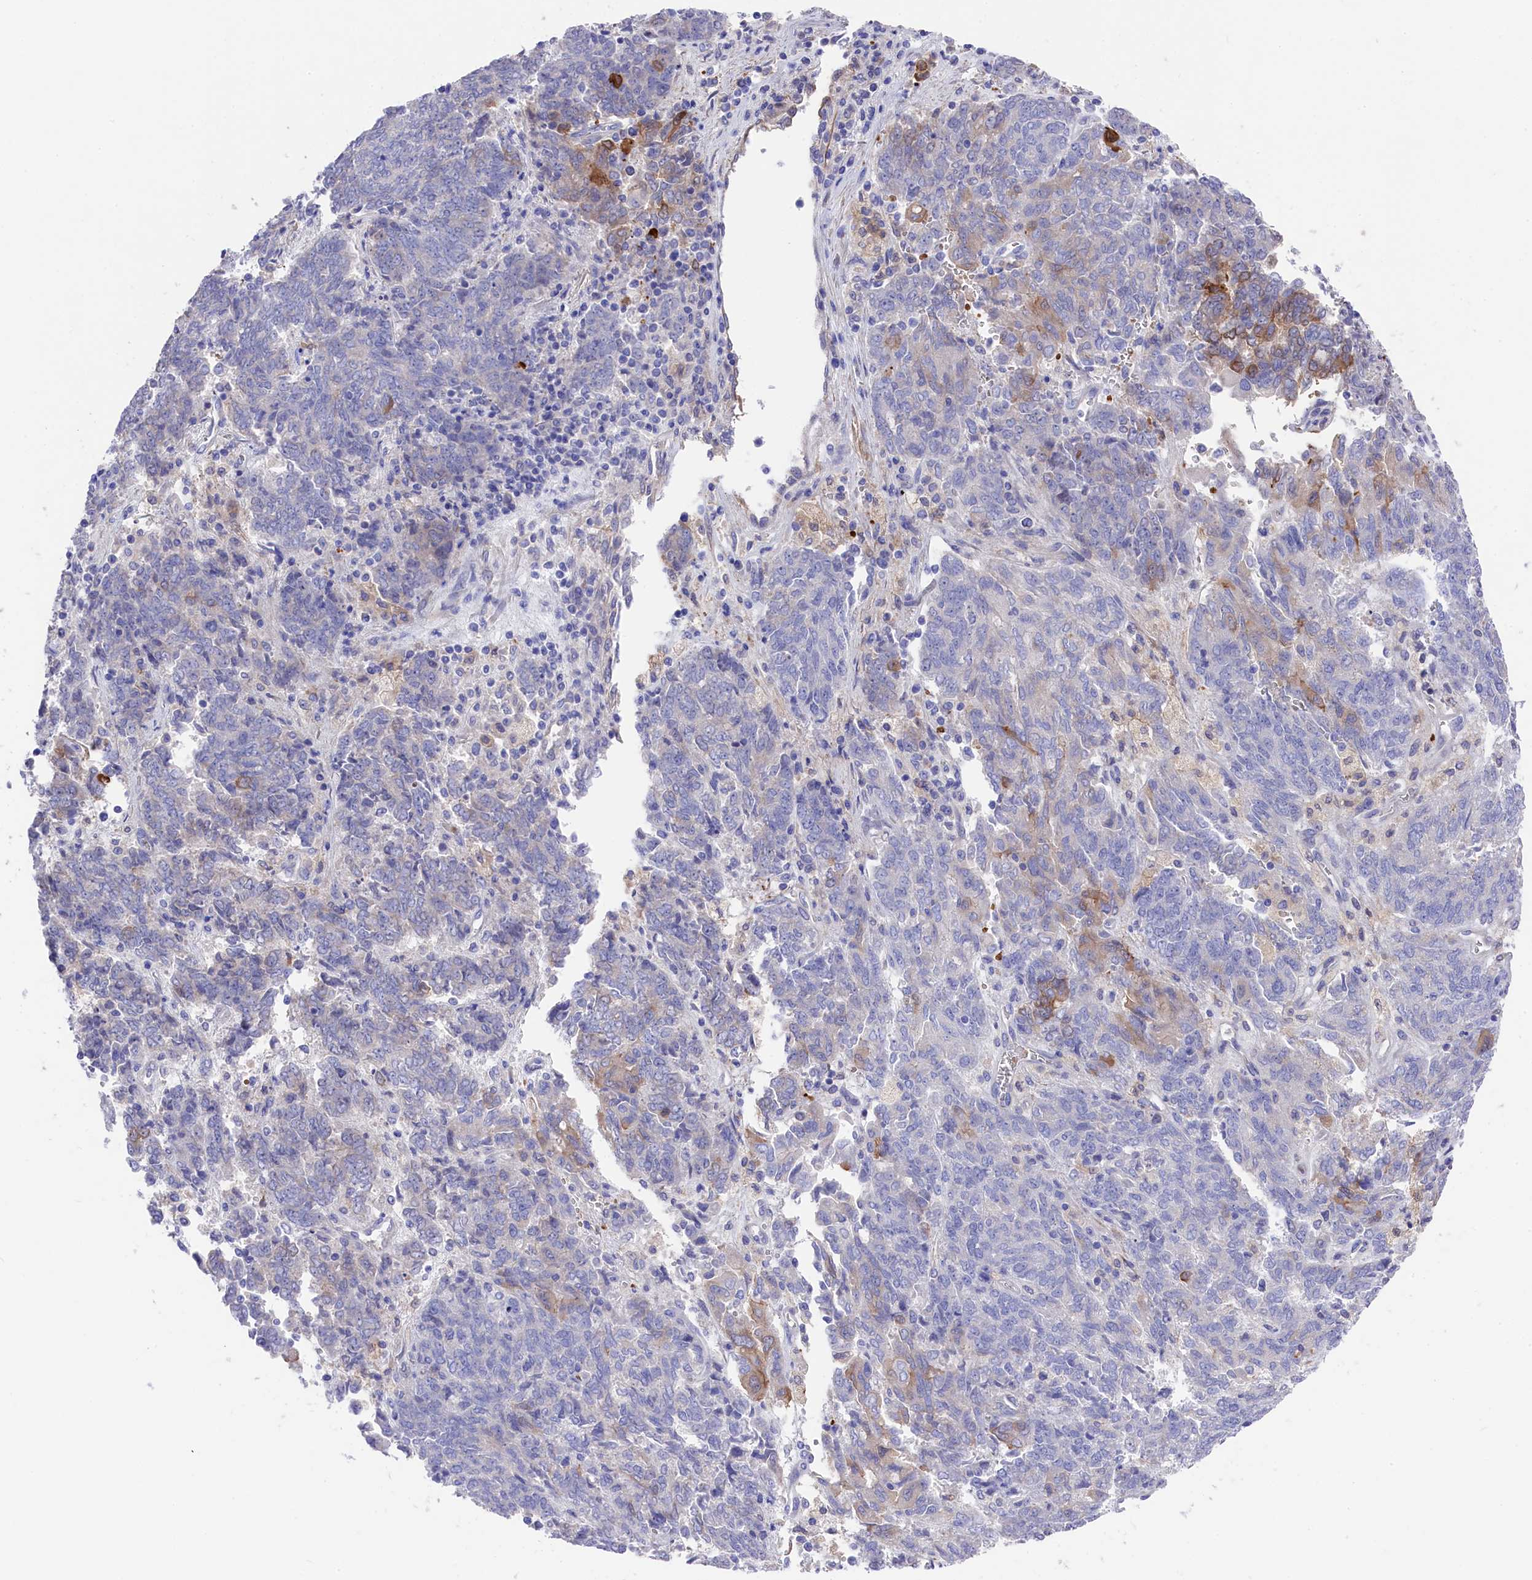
{"staining": {"intensity": "moderate", "quantity": "25%-75%", "location": "cytoplasmic/membranous"}, "tissue": "endometrial cancer", "cell_type": "Tumor cells", "image_type": "cancer", "snomed": [{"axis": "morphology", "description": "Adenocarcinoma, NOS"}, {"axis": "topography", "description": "Endometrium"}], "caption": "Immunohistochemistry staining of endometrial cancer, which demonstrates medium levels of moderate cytoplasmic/membranous positivity in about 25%-75% of tumor cells indicating moderate cytoplasmic/membranous protein positivity. The staining was performed using DAB (brown) for protein detection and nuclei were counterstained in hematoxylin (blue).", "gene": "LHFPL4", "patient": {"sex": "female", "age": 80}}